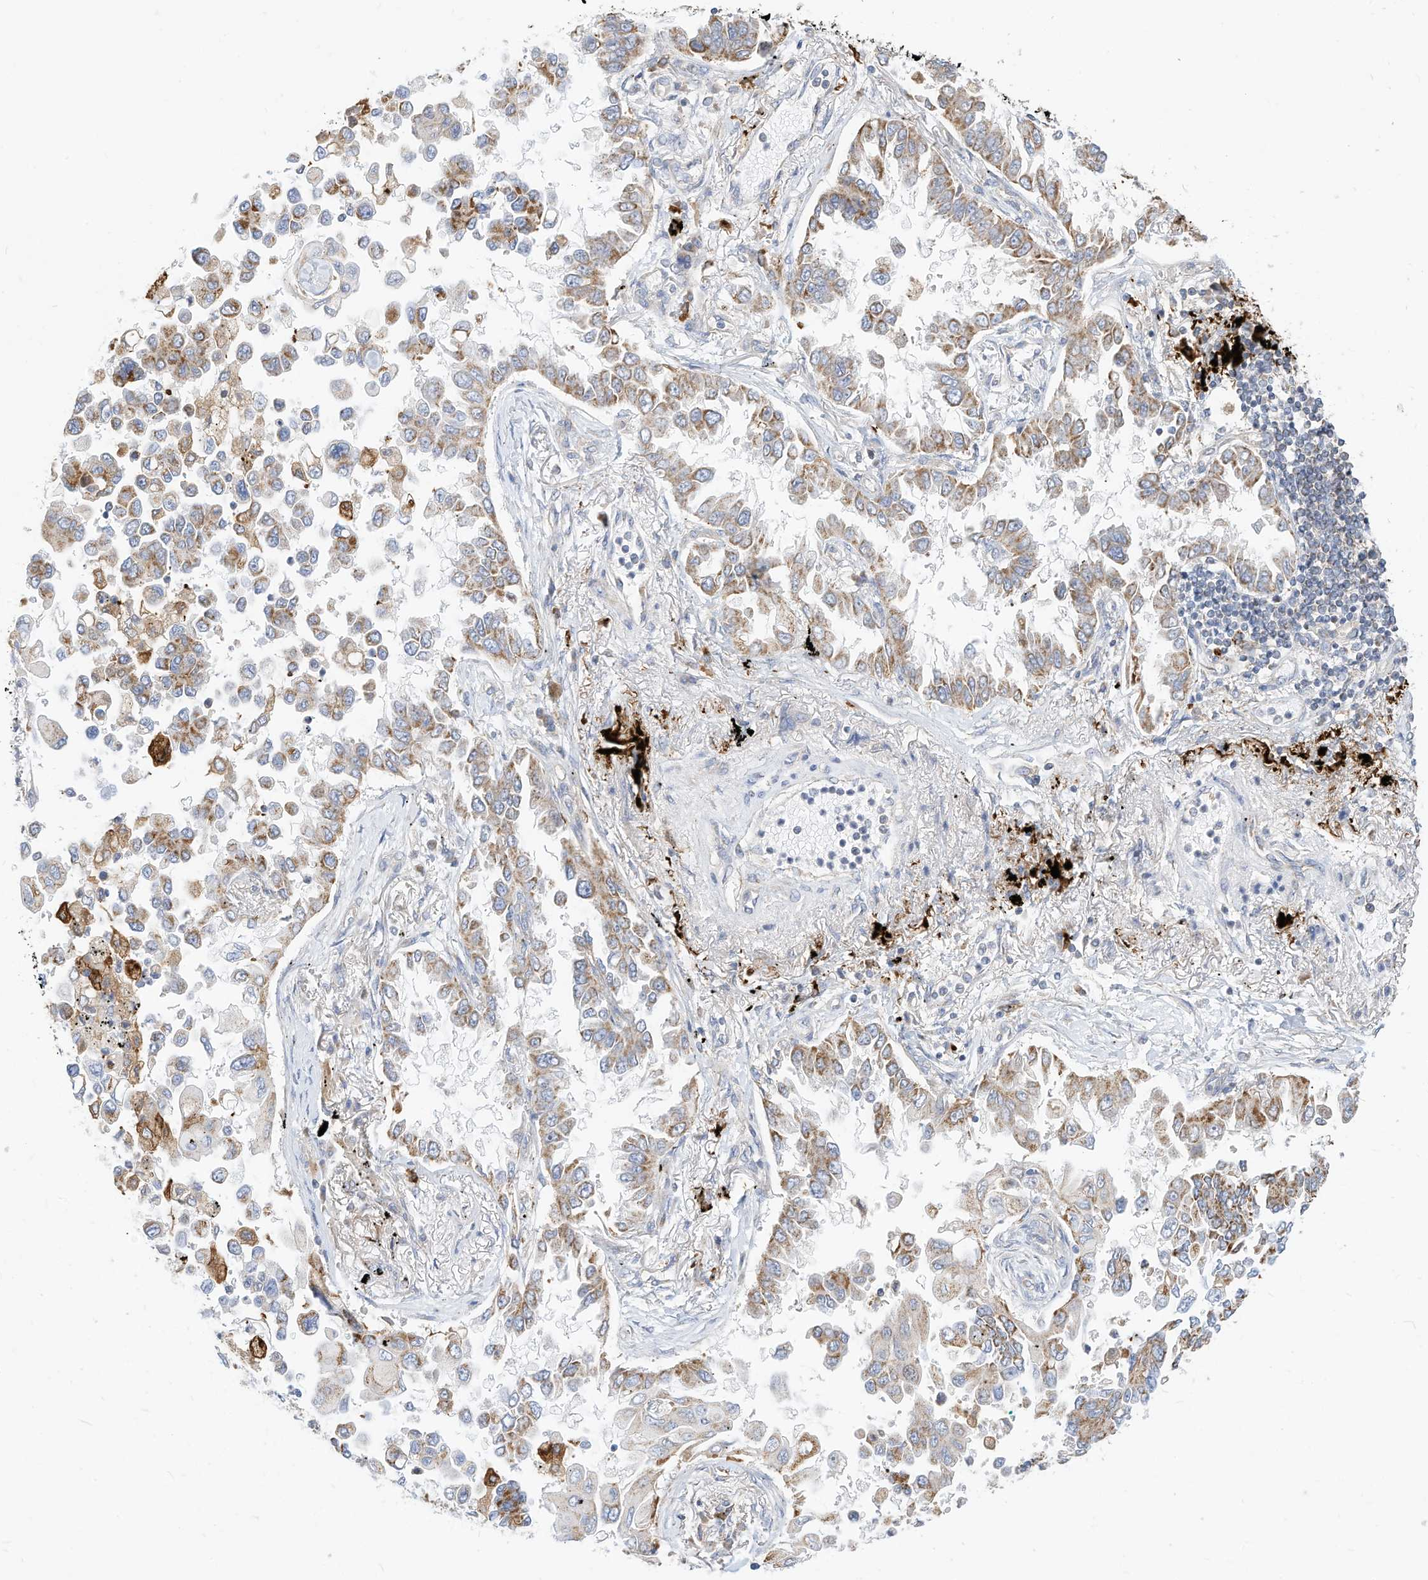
{"staining": {"intensity": "moderate", "quantity": ">75%", "location": "cytoplasmic/membranous"}, "tissue": "lung cancer", "cell_type": "Tumor cells", "image_type": "cancer", "snomed": [{"axis": "morphology", "description": "Adenocarcinoma, NOS"}, {"axis": "topography", "description": "Lung"}], "caption": "The immunohistochemical stain shows moderate cytoplasmic/membranous expression in tumor cells of lung adenocarcinoma tissue. The staining is performed using DAB (3,3'-diaminobenzidine) brown chromogen to label protein expression. The nuclei are counter-stained blue using hematoxylin.", "gene": "RHOH", "patient": {"sex": "female", "age": 67}}